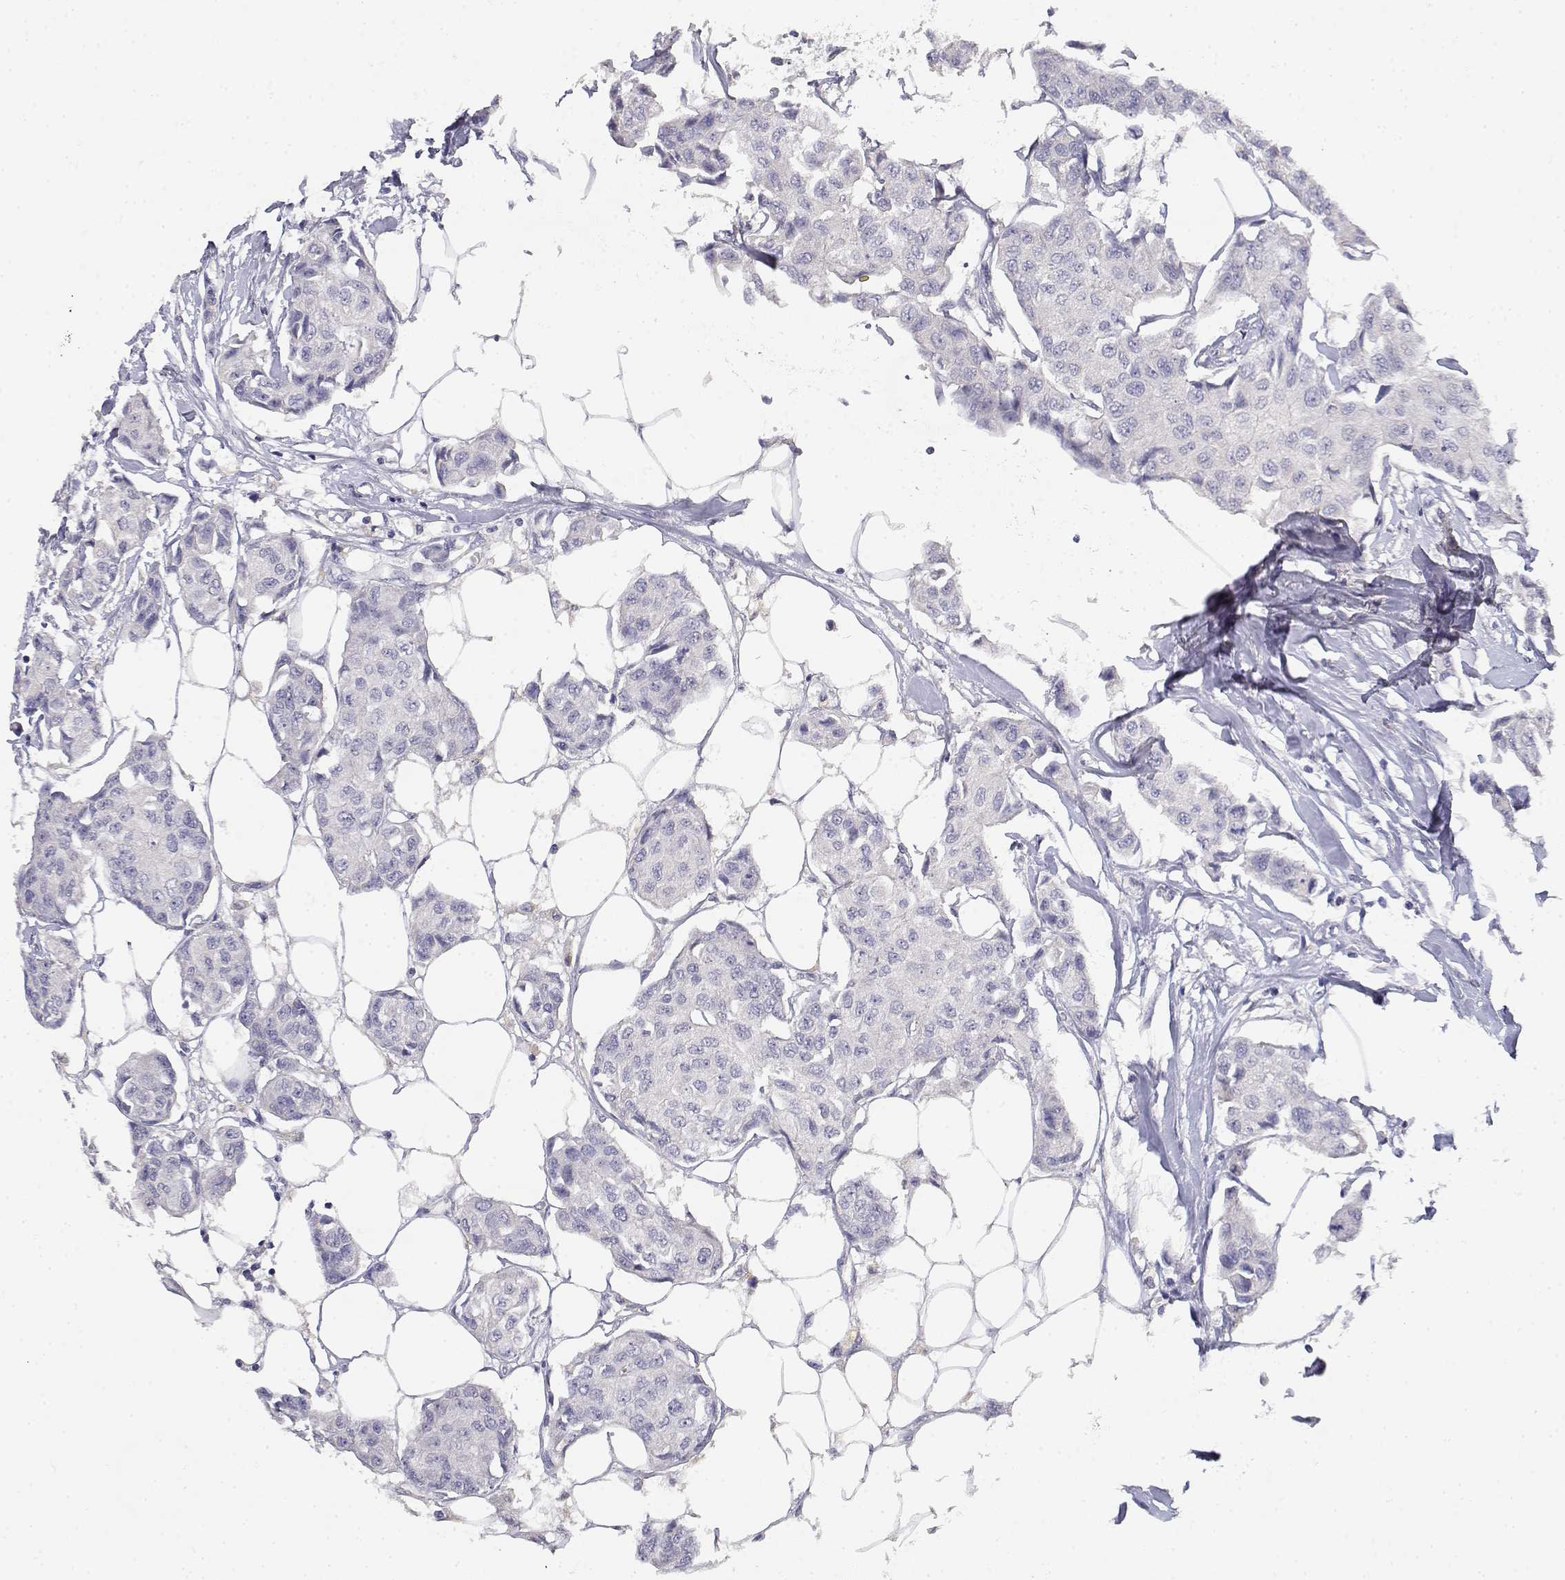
{"staining": {"intensity": "negative", "quantity": "none", "location": "none"}, "tissue": "breast cancer", "cell_type": "Tumor cells", "image_type": "cancer", "snomed": [{"axis": "morphology", "description": "Duct carcinoma"}, {"axis": "topography", "description": "Breast"}, {"axis": "topography", "description": "Lymph node"}], "caption": "DAB (3,3'-diaminobenzidine) immunohistochemical staining of intraductal carcinoma (breast) exhibits no significant expression in tumor cells.", "gene": "ADA", "patient": {"sex": "female", "age": 80}}